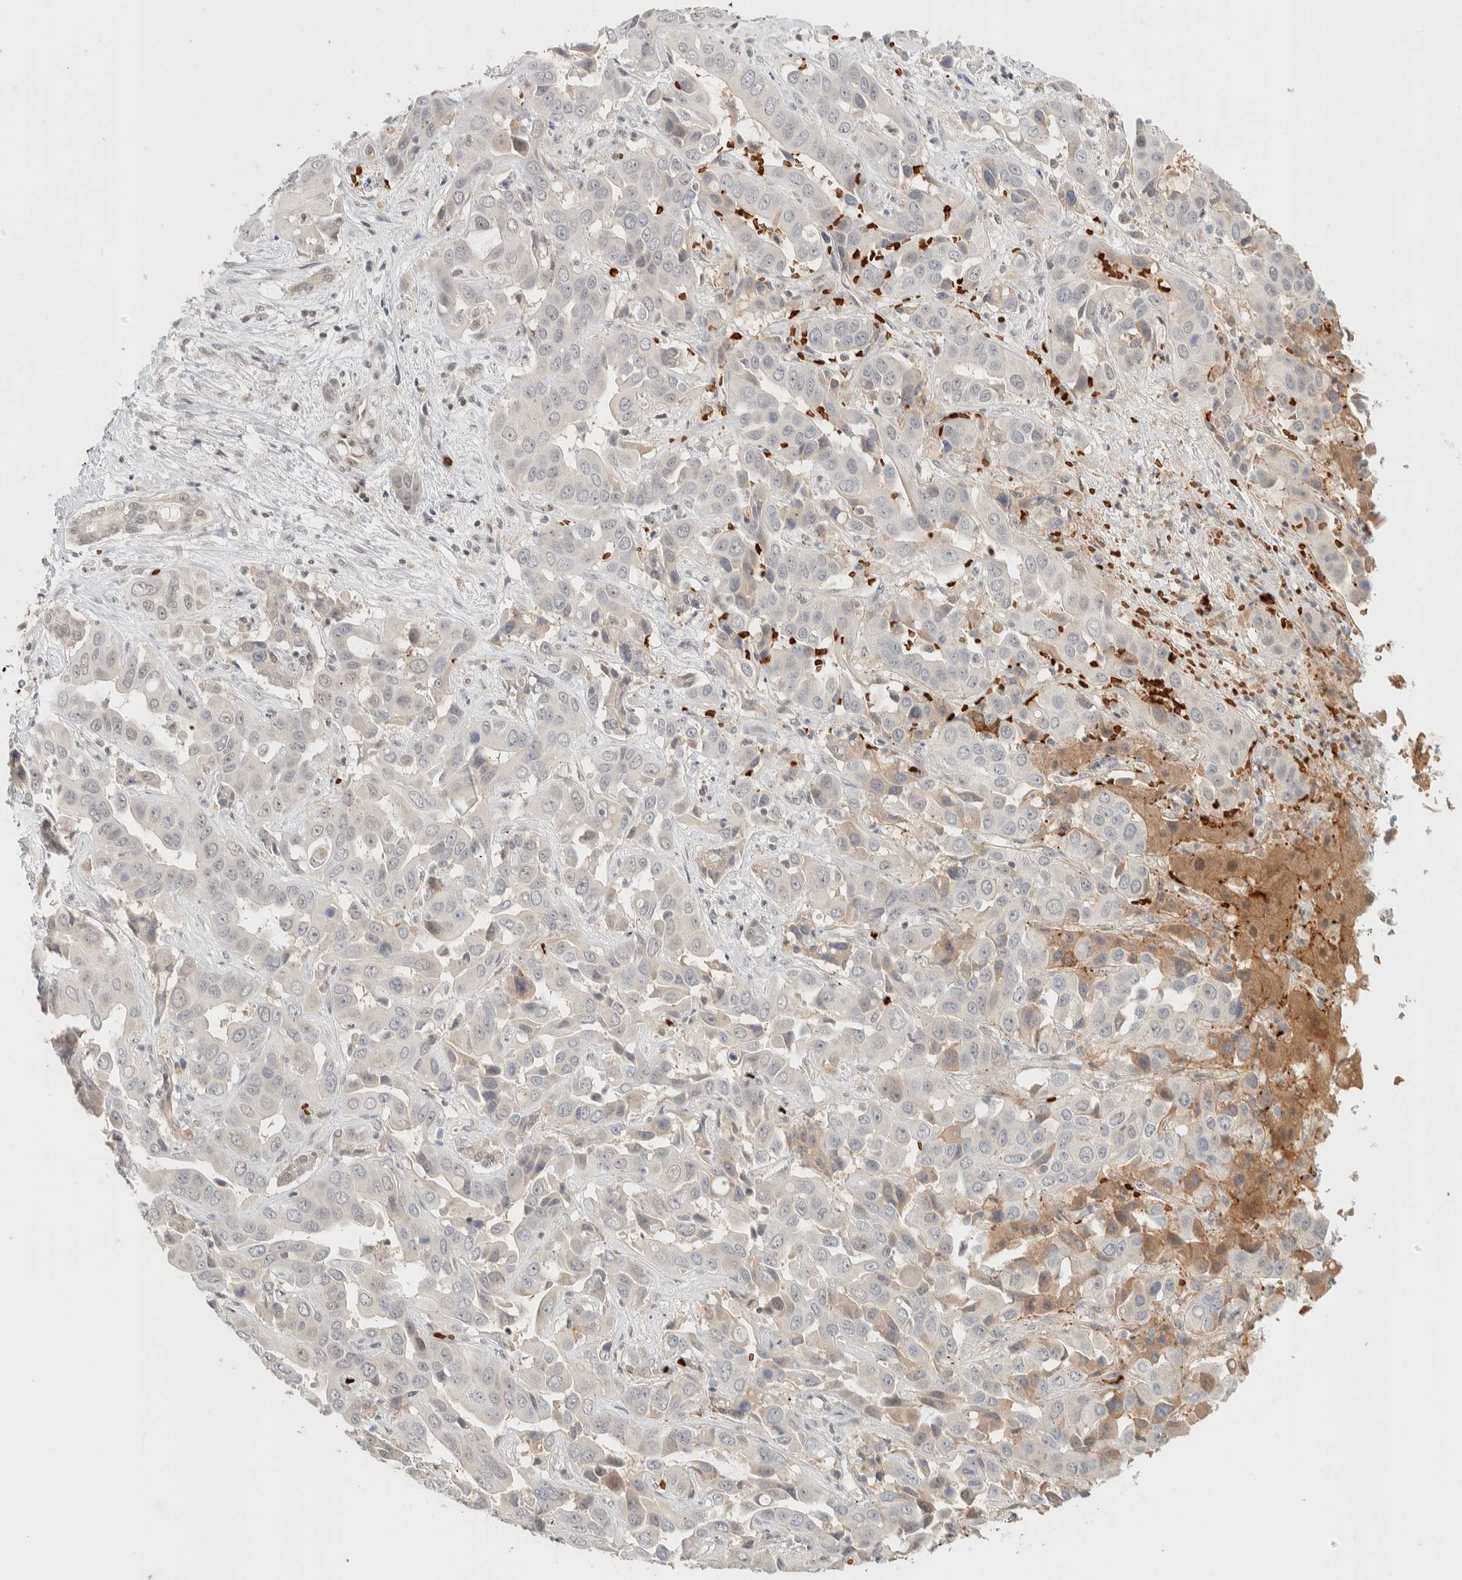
{"staining": {"intensity": "negative", "quantity": "none", "location": "none"}, "tissue": "liver cancer", "cell_type": "Tumor cells", "image_type": "cancer", "snomed": [{"axis": "morphology", "description": "Cholangiocarcinoma"}, {"axis": "topography", "description": "Liver"}], "caption": "The immunohistochemistry photomicrograph has no significant expression in tumor cells of liver cancer (cholangiocarcinoma) tissue.", "gene": "ZBTB2", "patient": {"sex": "female", "age": 52}}